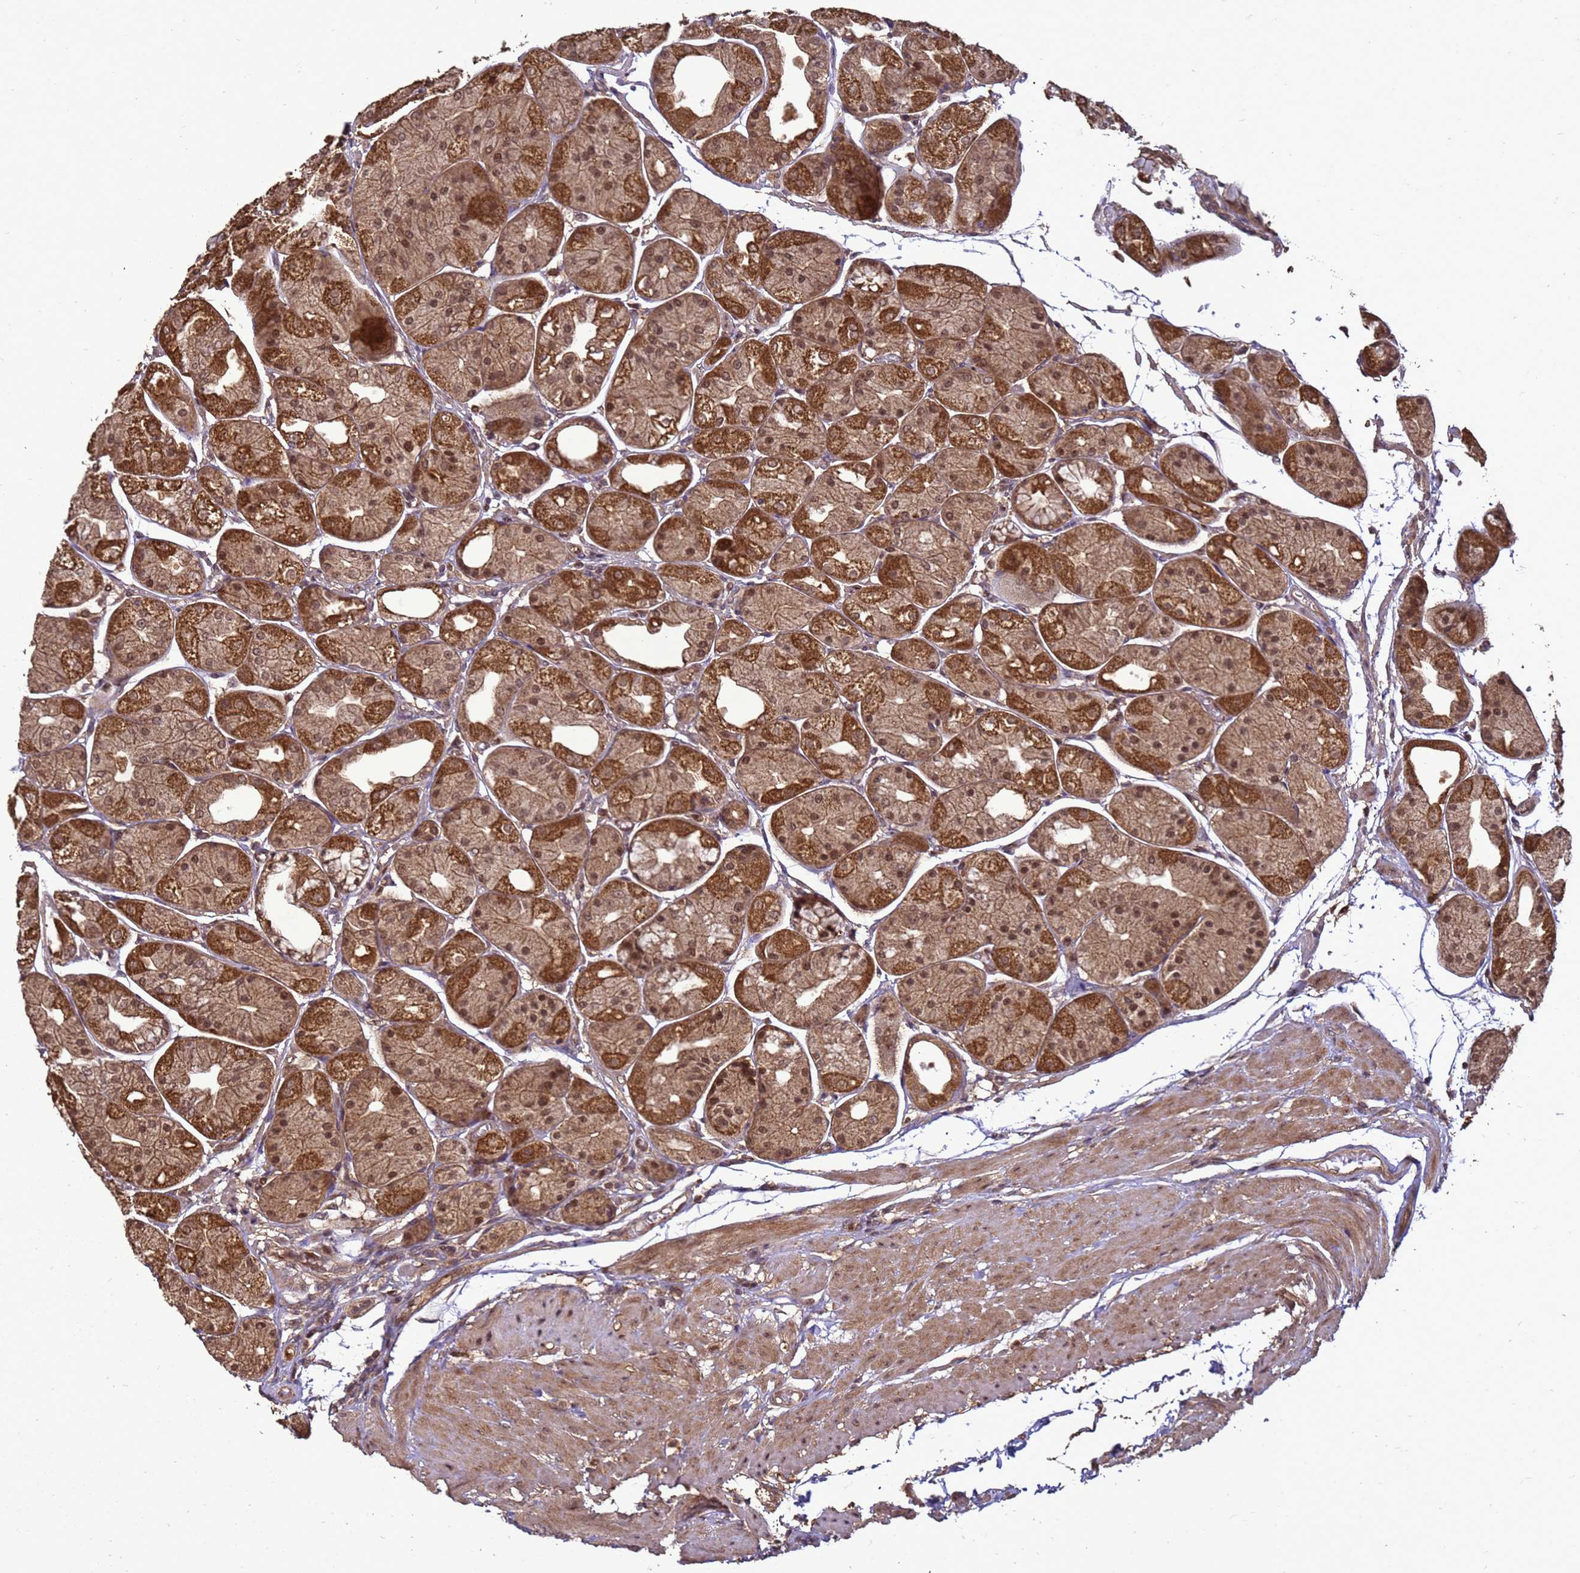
{"staining": {"intensity": "strong", "quantity": ">75%", "location": "cytoplasmic/membranous,nuclear"}, "tissue": "stomach", "cell_type": "Glandular cells", "image_type": "normal", "snomed": [{"axis": "morphology", "description": "Normal tissue, NOS"}, {"axis": "topography", "description": "Stomach, upper"}], "caption": "Benign stomach was stained to show a protein in brown. There is high levels of strong cytoplasmic/membranous,nuclear staining in about >75% of glandular cells. Ihc stains the protein of interest in brown and the nuclei are stained blue.", "gene": "CRBN", "patient": {"sex": "male", "age": 72}}